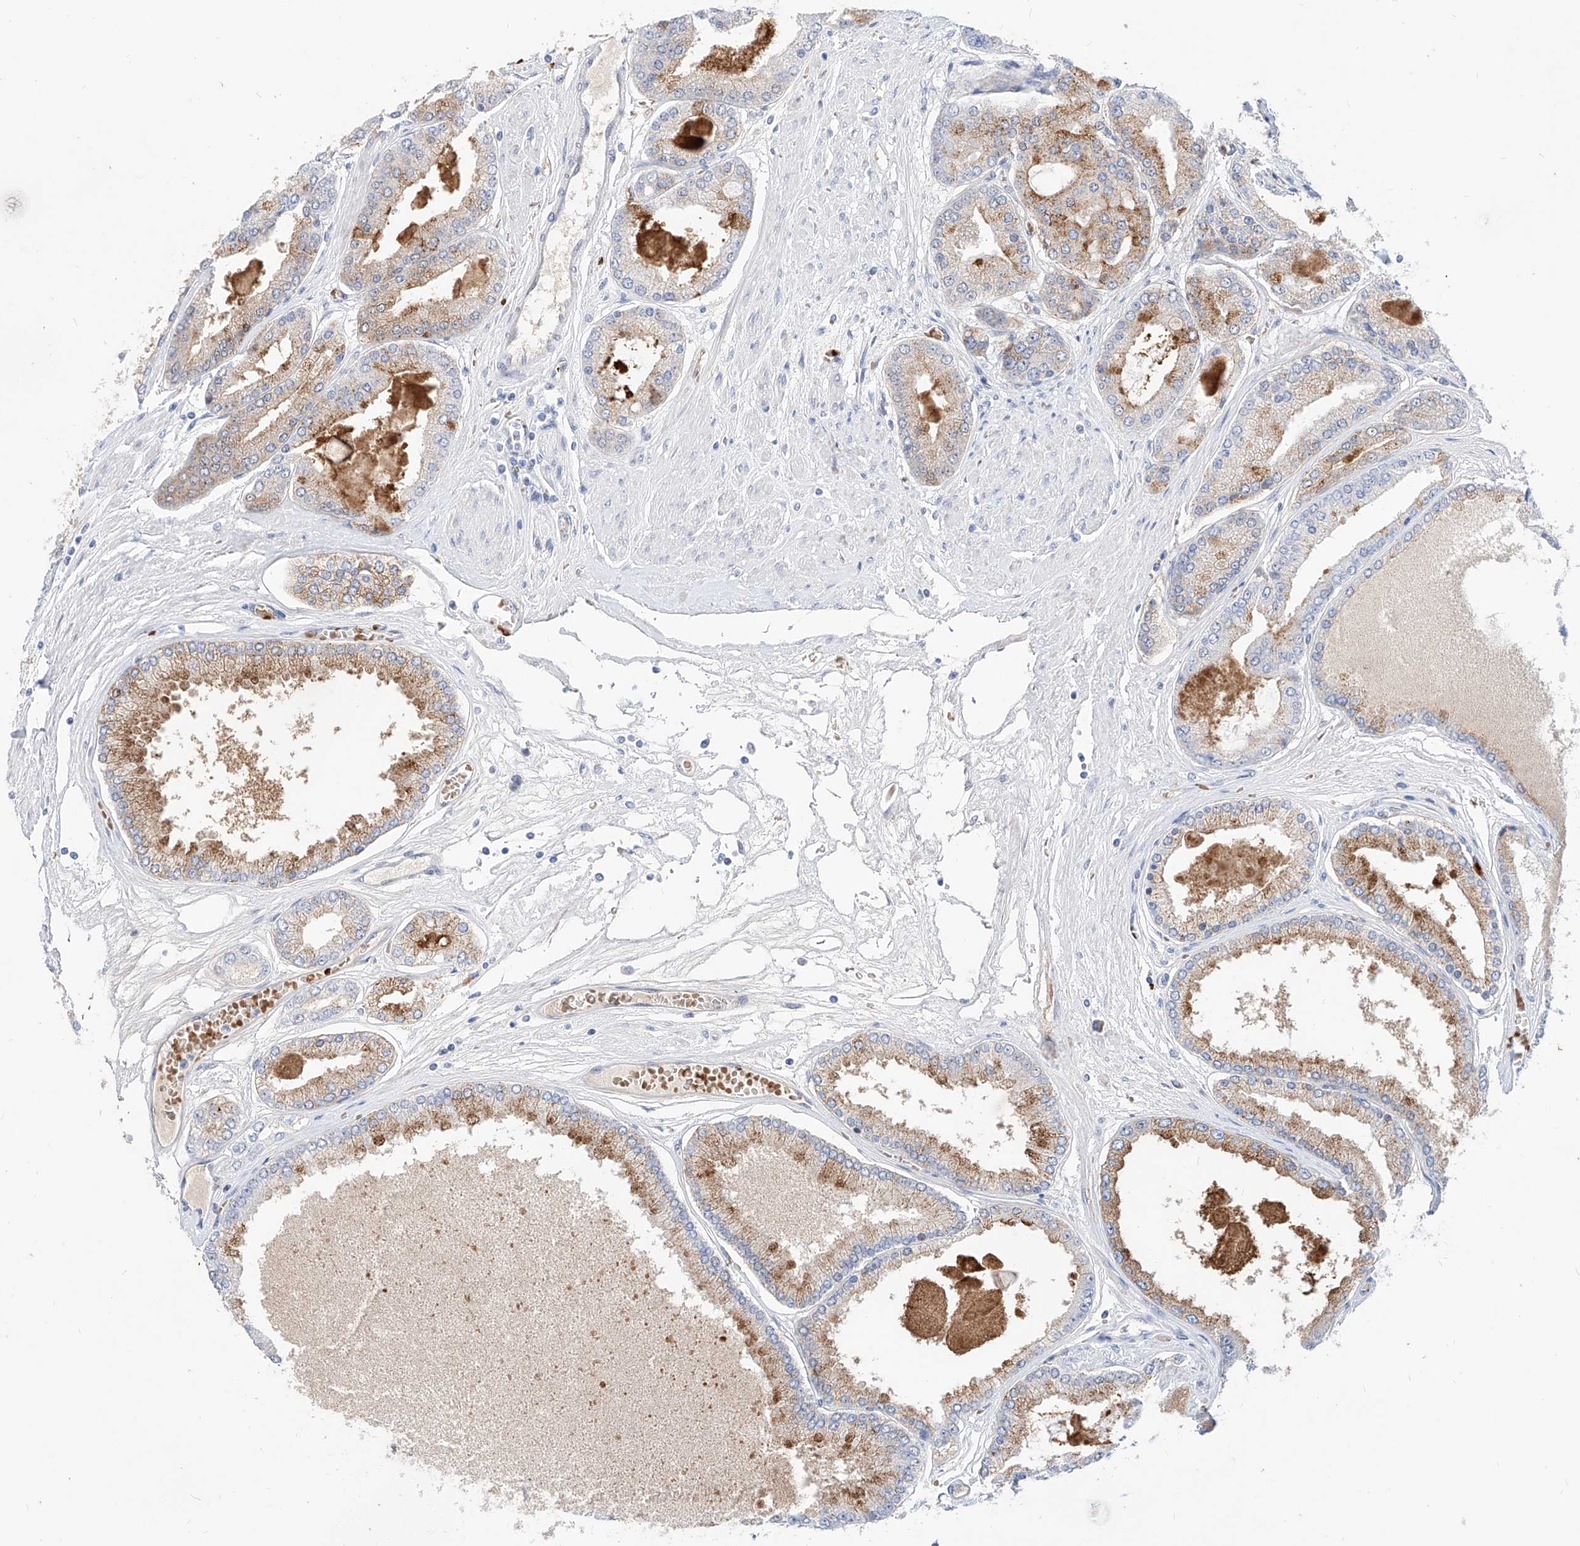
{"staining": {"intensity": "moderate", "quantity": "25%-75%", "location": "cytoplasmic/membranous"}, "tissue": "prostate cancer", "cell_type": "Tumor cells", "image_type": "cancer", "snomed": [{"axis": "morphology", "description": "Adenocarcinoma, High grade"}, {"axis": "topography", "description": "Prostate"}], "caption": "Immunohistochemical staining of prostate adenocarcinoma (high-grade) shows moderate cytoplasmic/membranous protein positivity in about 25%-75% of tumor cells.", "gene": "ZFP42", "patient": {"sex": "male", "age": 59}}